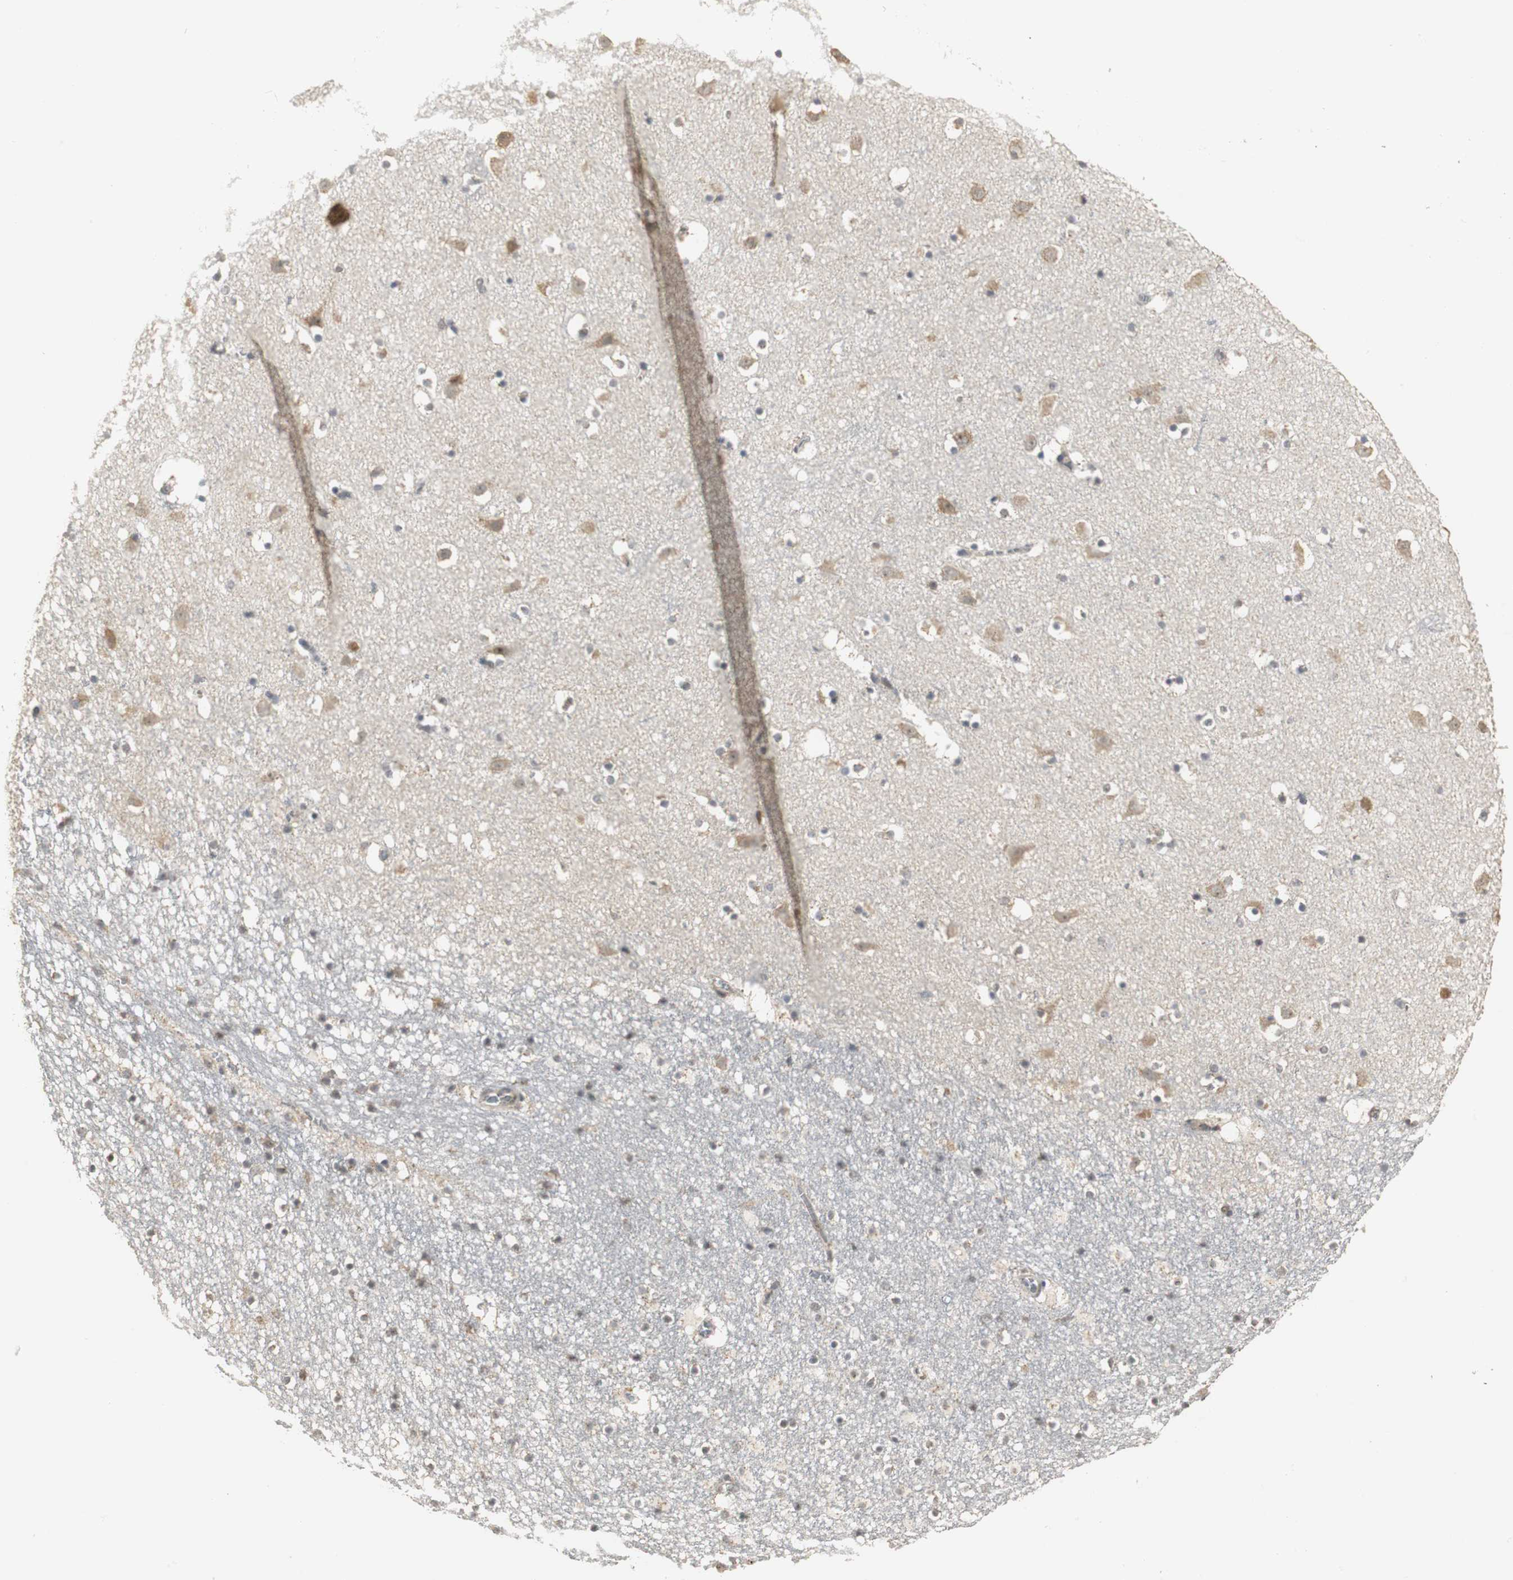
{"staining": {"intensity": "moderate", "quantity": "25%-75%", "location": "cytoplasmic/membranous,nuclear"}, "tissue": "caudate", "cell_type": "Glial cells", "image_type": "normal", "snomed": [{"axis": "morphology", "description": "Normal tissue, NOS"}, {"axis": "topography", "description": "Lateral ventricle wall"}], "caption": "Immunohistochemistry image of unremarkable human caudate stained for a protein (brown), which demonstrates medium levels of moderate cytoplasmic/membranous,nuclear positivity in about 25%-75% of glial cells.", "gene": "ELOA", "patient": {"sex": "male", "age": 45}}